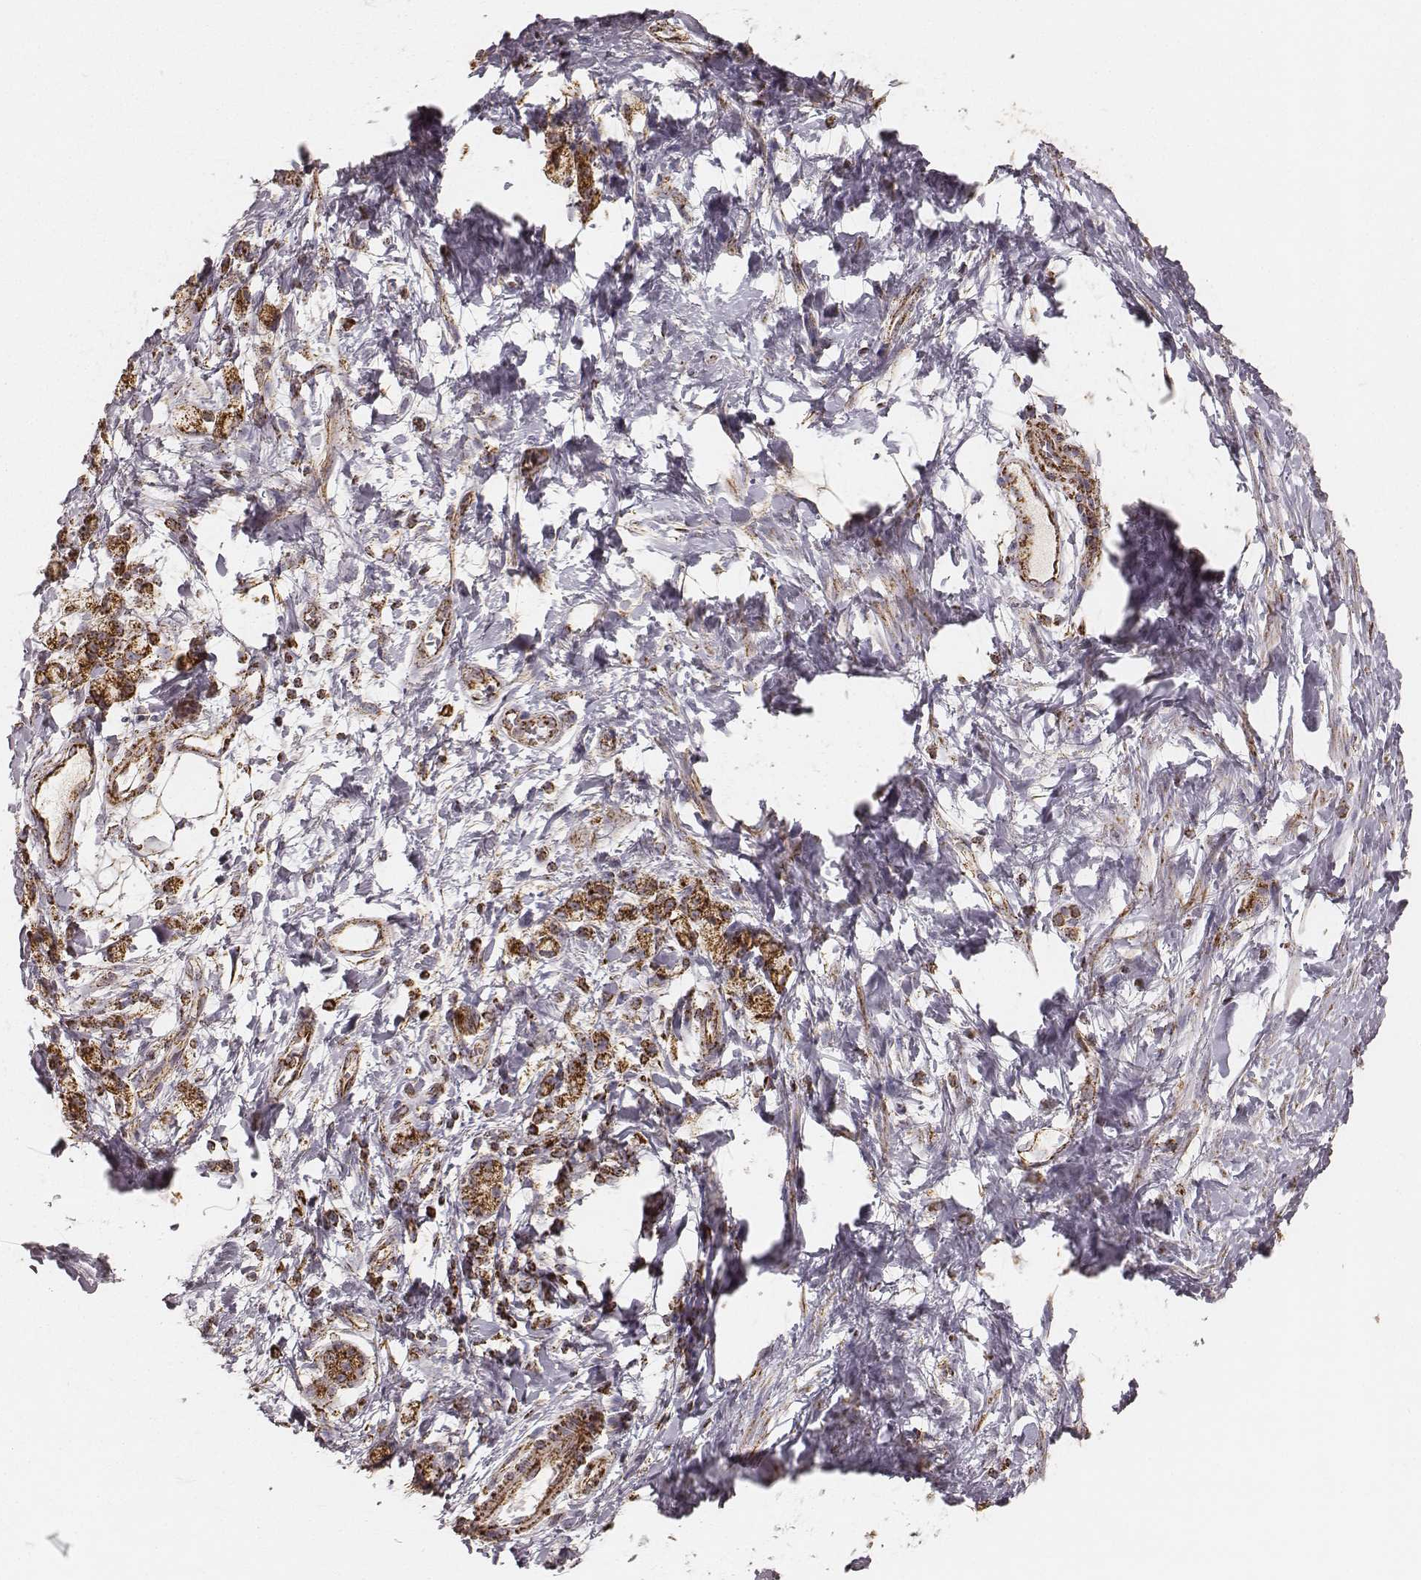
{"staining": {"intensity": "strong", "quantity": ">75%", "location": "cytoplasmic/membranous"}, "tissue": "stomach cancer", "cell_type": "Tumor cells", "image_type": "cancer", "snomed": [{"axis": "morphology", "description": "Adenocarcinoma, NOS"}, {"axis": "topography", "description": "Stomach"}], "caption": "Protein staining reveals strong cytoplasmic/membranous positivity in approximately >75% of tumor cells in stomach adenocarcinoma. (Stains: DAB in brown, nuclei in blue, Microscopy: brightfield microscopy at high magnification).", "gene": "CS", "patient": {"sex": "male", "age": 58}}